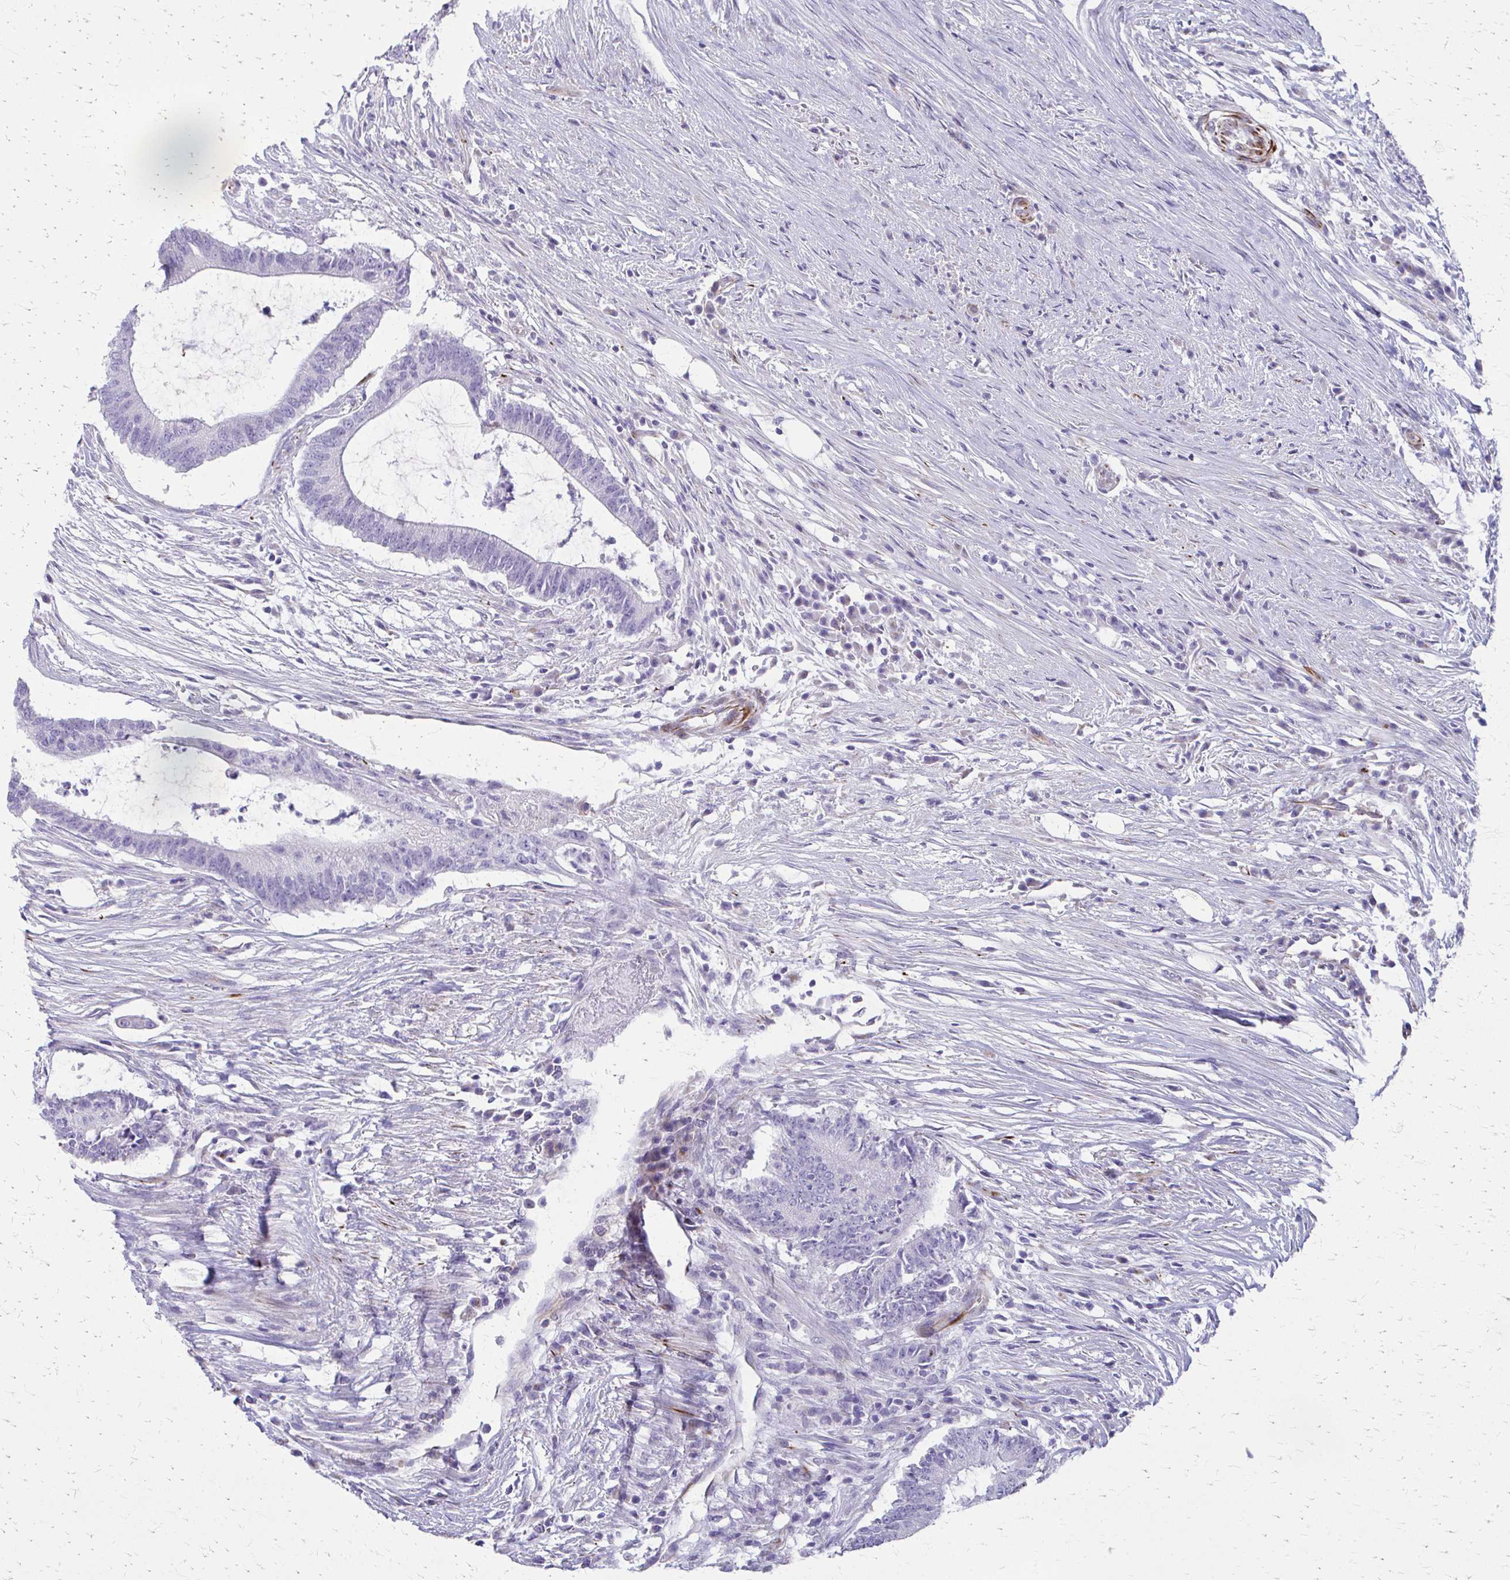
{"staining": {"intensity": "negative", "quantity": "none", "location": "none"}, "tissue": "colorectal cancer", "cell_type": "Tumor cells", "image_type": "cancer", "snomed": [{"axis": "morphology", "description": "Adenocarcinoma, NOS"}, {"axis": "topography", "description": "Colon"}], "caption": "Tumor cells are negative for protein expression in human colorectal adenocarcinoma.", "gene": "TRIM6", "patient": {"sex": "female", "age": 43}}